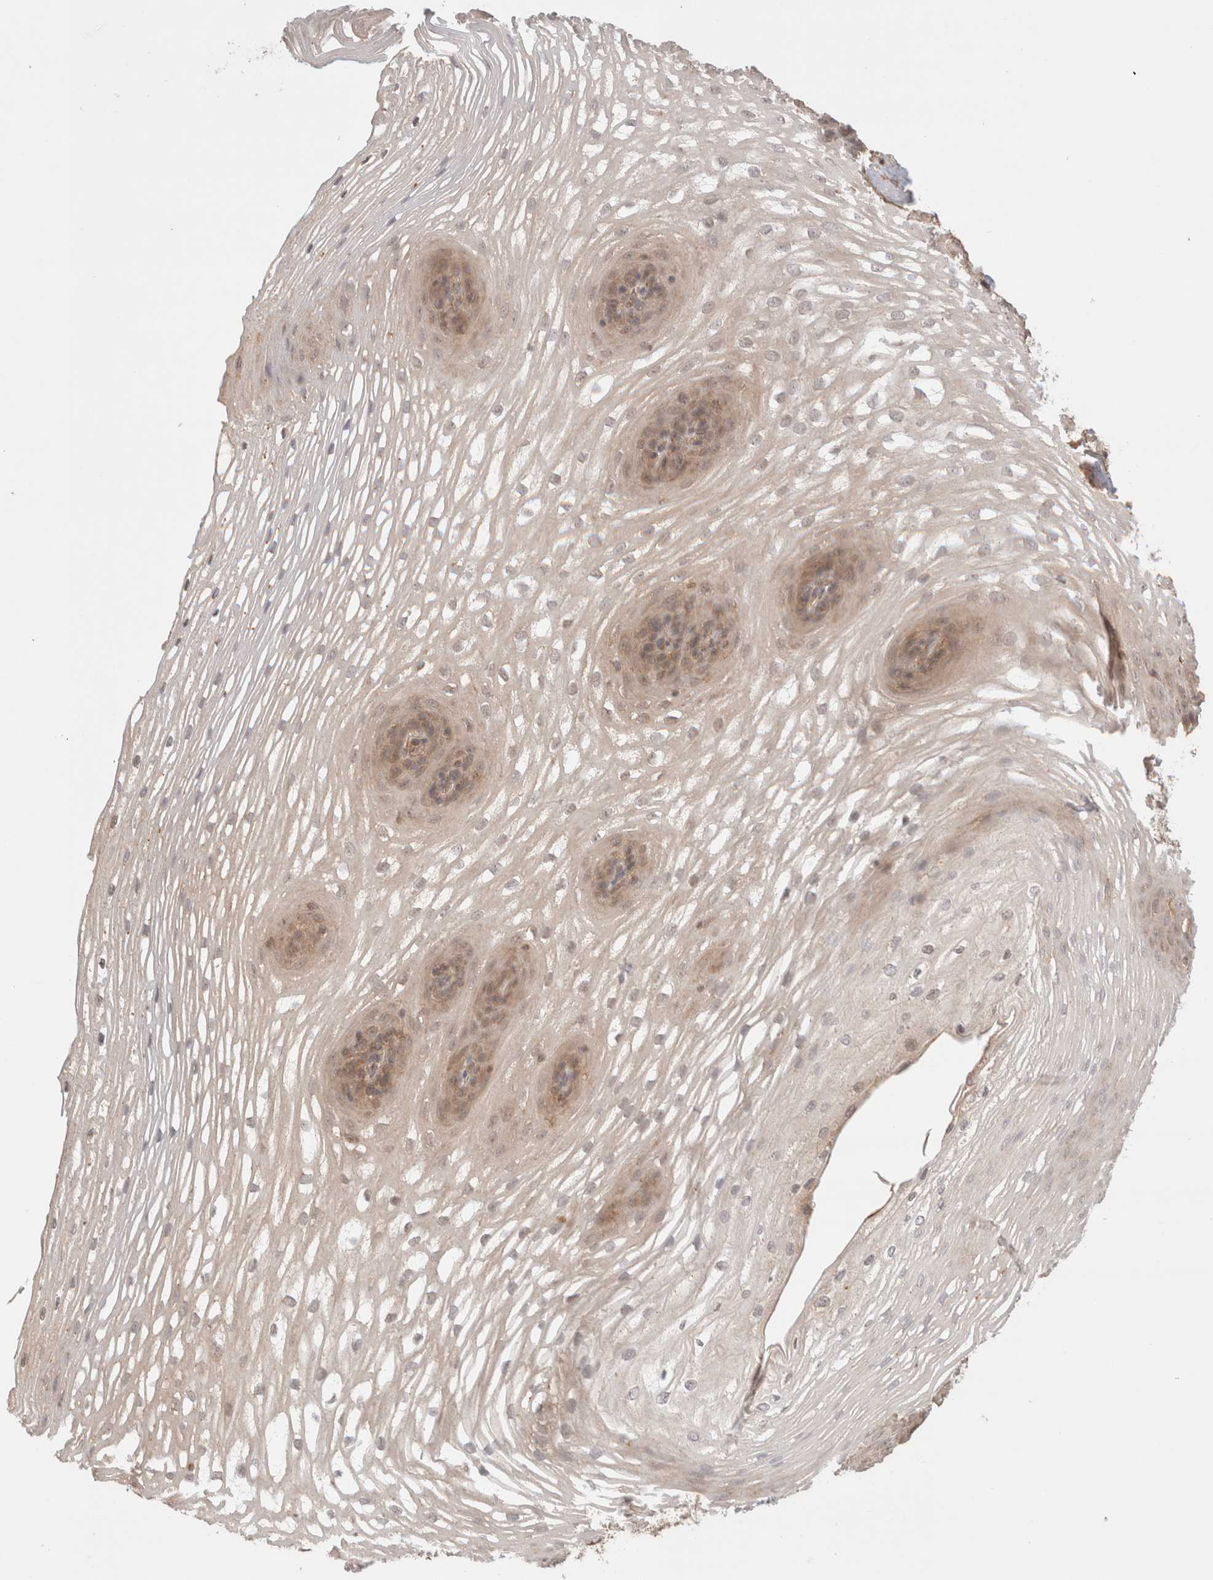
{"staining": {"intensity": "moderate", "quantity": "<25%", "location": "cytoplasmic/membranous,nuclear"}, "tissue": "esophagus", "cell_type": "Squamous epithelial cells", "image_type": "normal", "snomed": [{"axis": "morphology", "description": "Normal tissue, NOS"}, {"axis": "topography", "description": "Esophagus"}], "caption": "This image demonstrates IHC staining of normal human esophagus, with low moderate cytoplasmic/membranous,nuclear positivity in about <25% of squamous epithelial cells.", "gene": "SIKE1", "patient": {"sex": "female", "age": 66}}